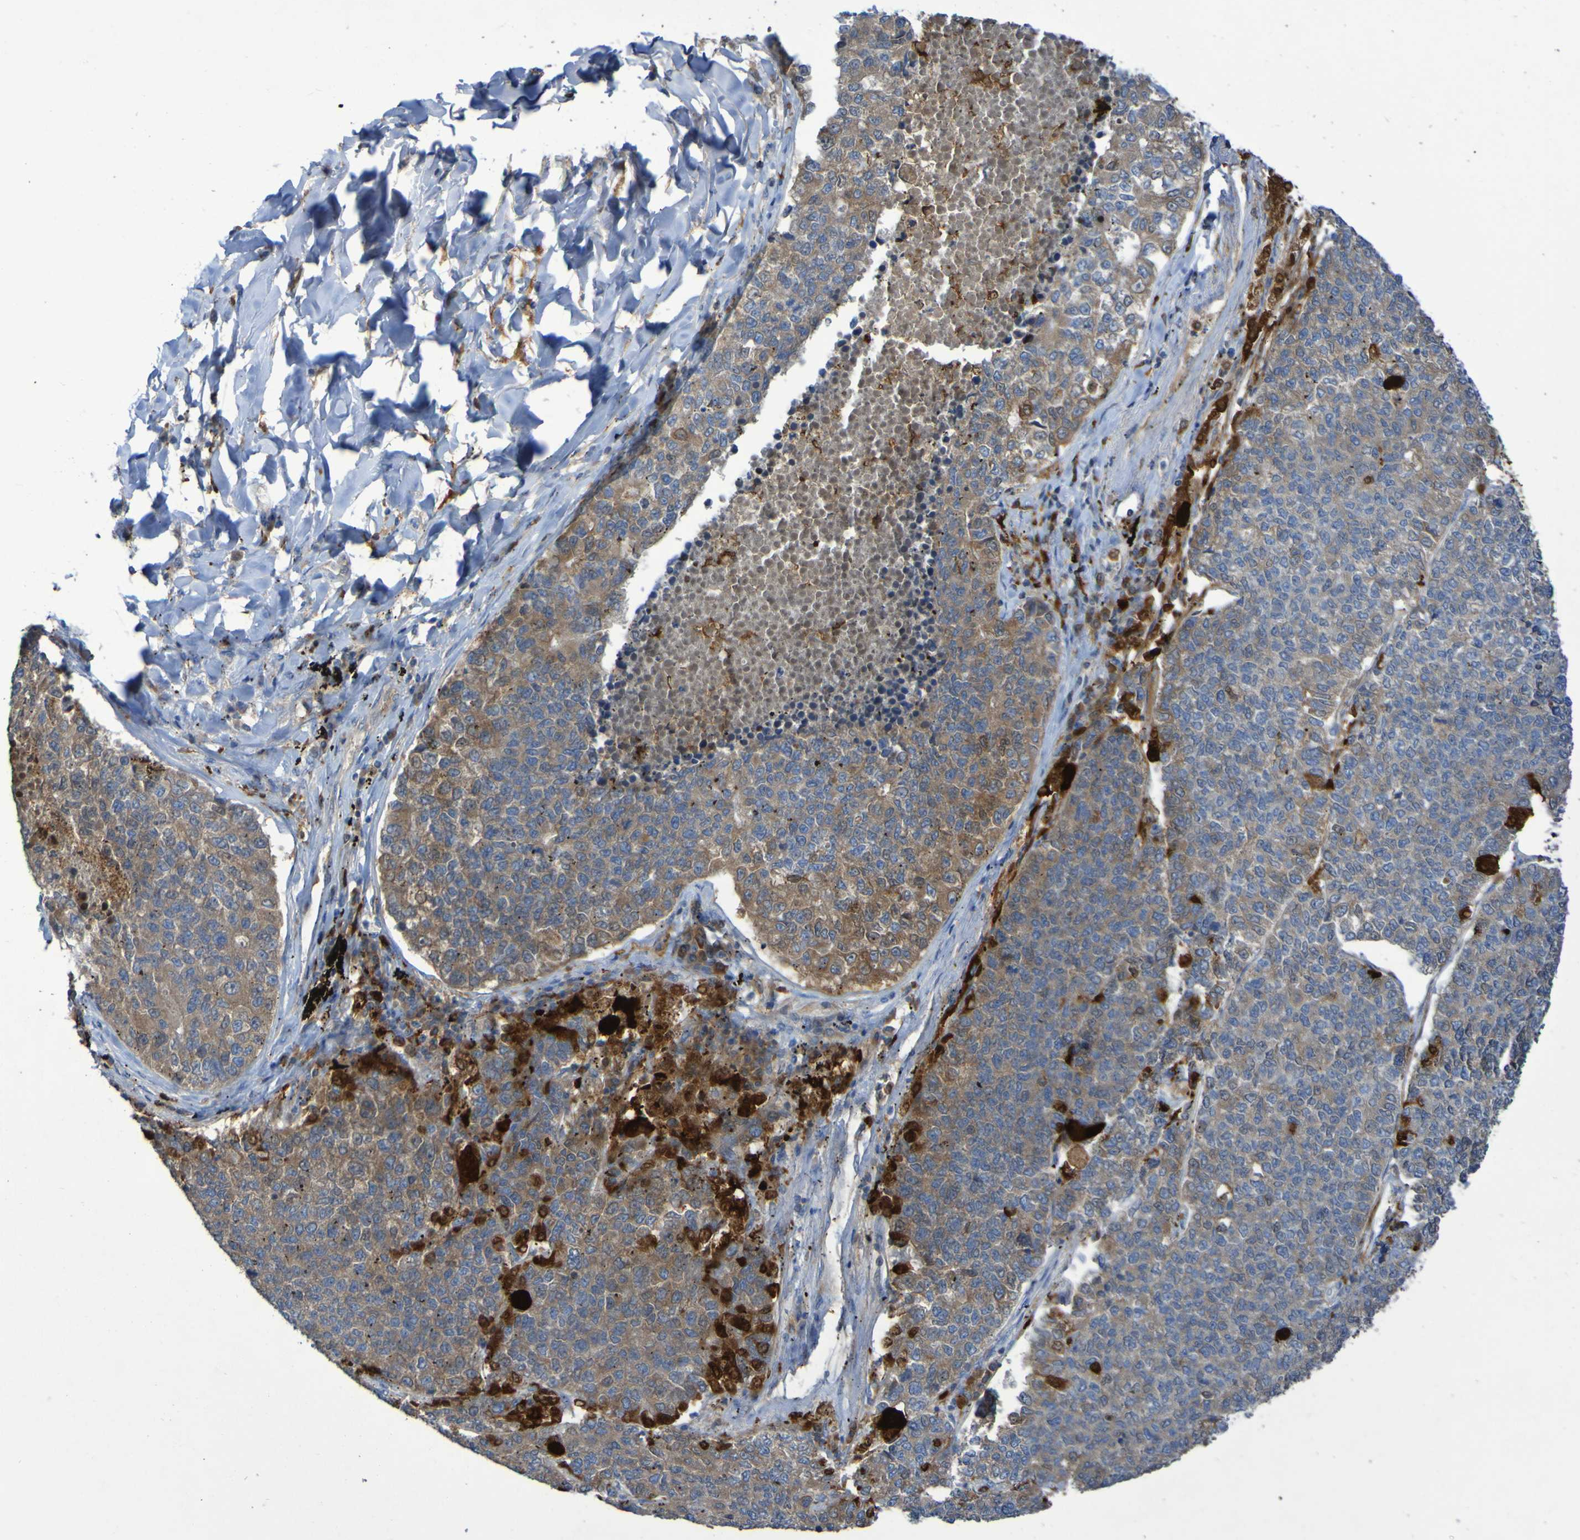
{"staining": {"intensity": "weak", "quantity": "25%-75%", "location": "cytoplasmic/membranous"}, "tissue": "lung cancer", "cell_type": "Tumor cells", "image_type": "cancer", "snomed": [{"axis": "morphology", "description": "Adenocarcinoma, NOS"}, {"axis": "topography", "description": "Lung"}], "caption": "The immunohistochemical stain highlights weak cytoplasmic/membranous staining in tumor cells of lung cancer (adenocarcinoma) tissue.", "gene": "MPPE1", "patient": {"sex": "male", "age": 49}}